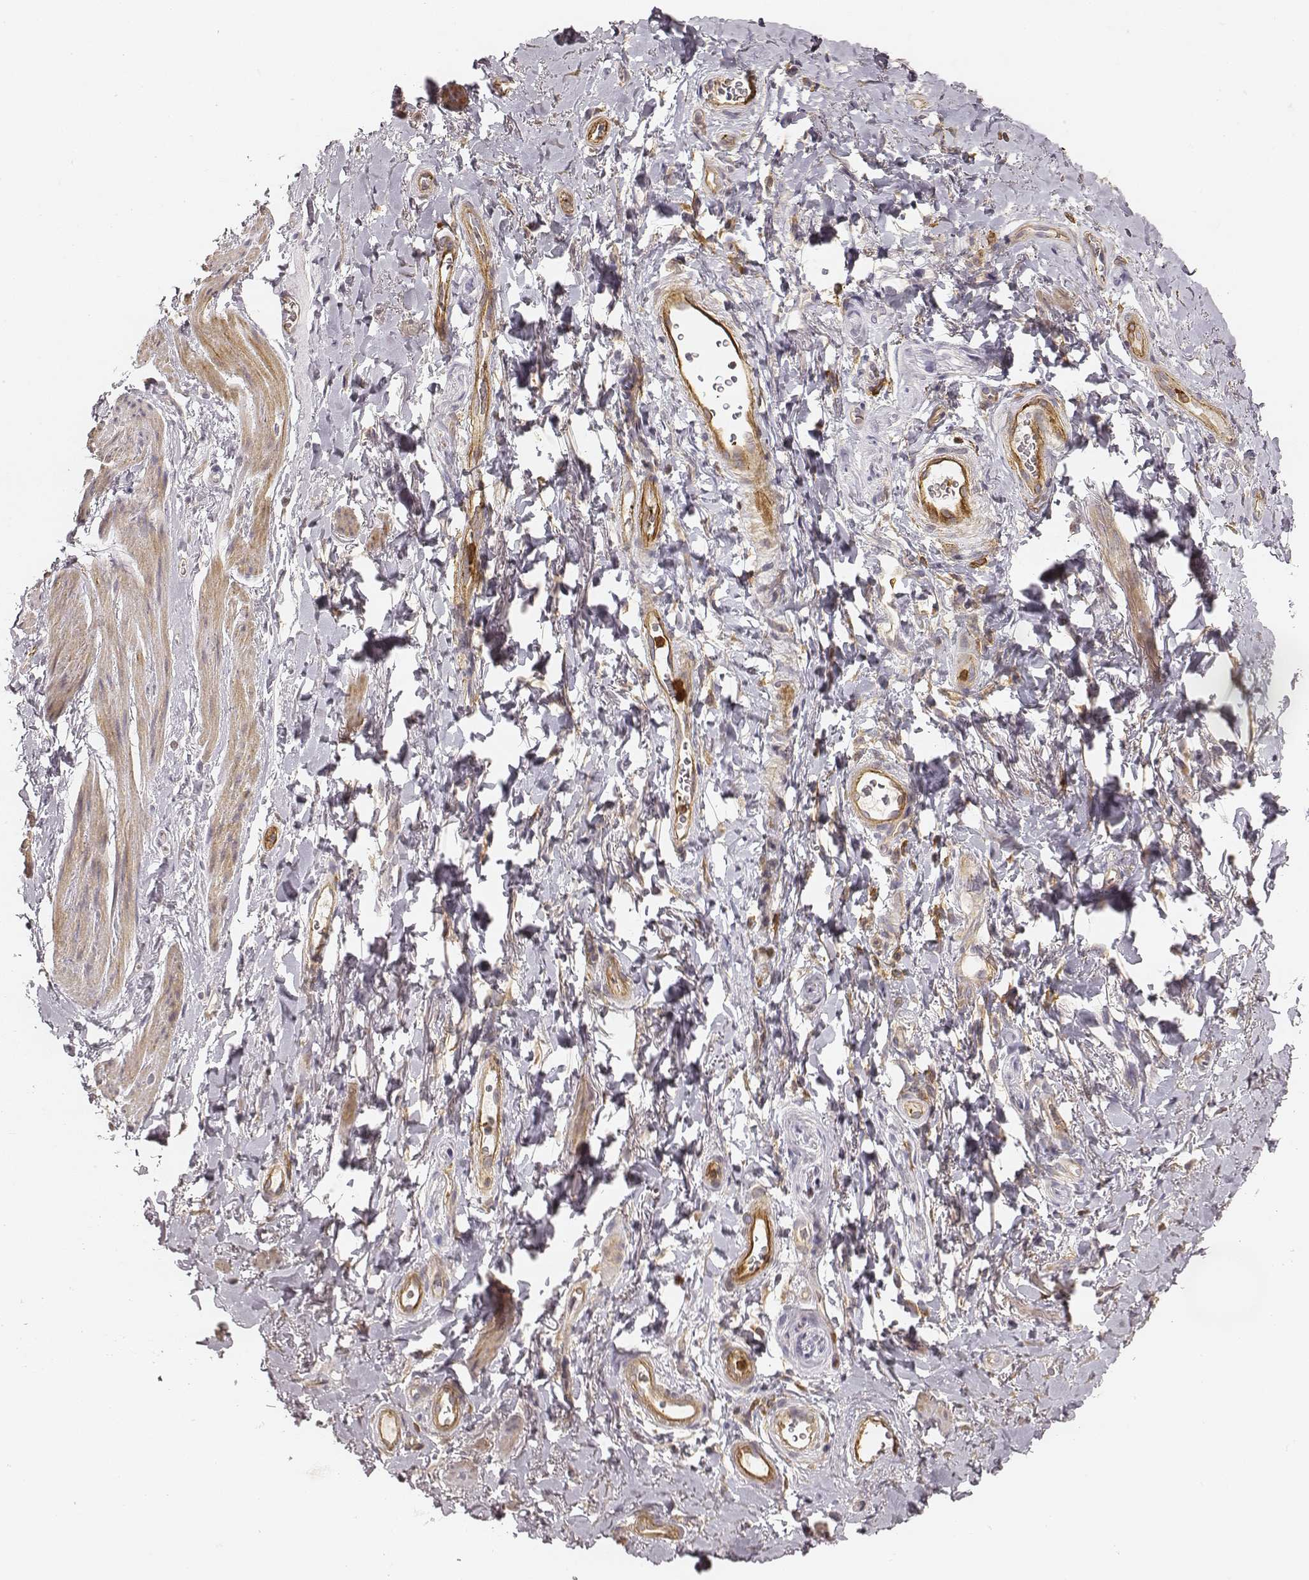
{"staining": {"intensity": "negative", "quantity": "none", "location": "none"}, "tissue": "adipose tissue", "cell_type": "Adipocytes", "image_type": "normal", "snomed": [{"axis": "morphology", "description": "Normal tissue, NOS"}, {"axis": "topography", "description": "Anal"}, {"axis": "topography", "description": "Peripheral nerve tissue"}], "caption": "The histopathology image reveals no significant staining in adipocytes of adipose tissue.", "gene": "ZYX", "patient": {"sex": "male", "age": 53}}